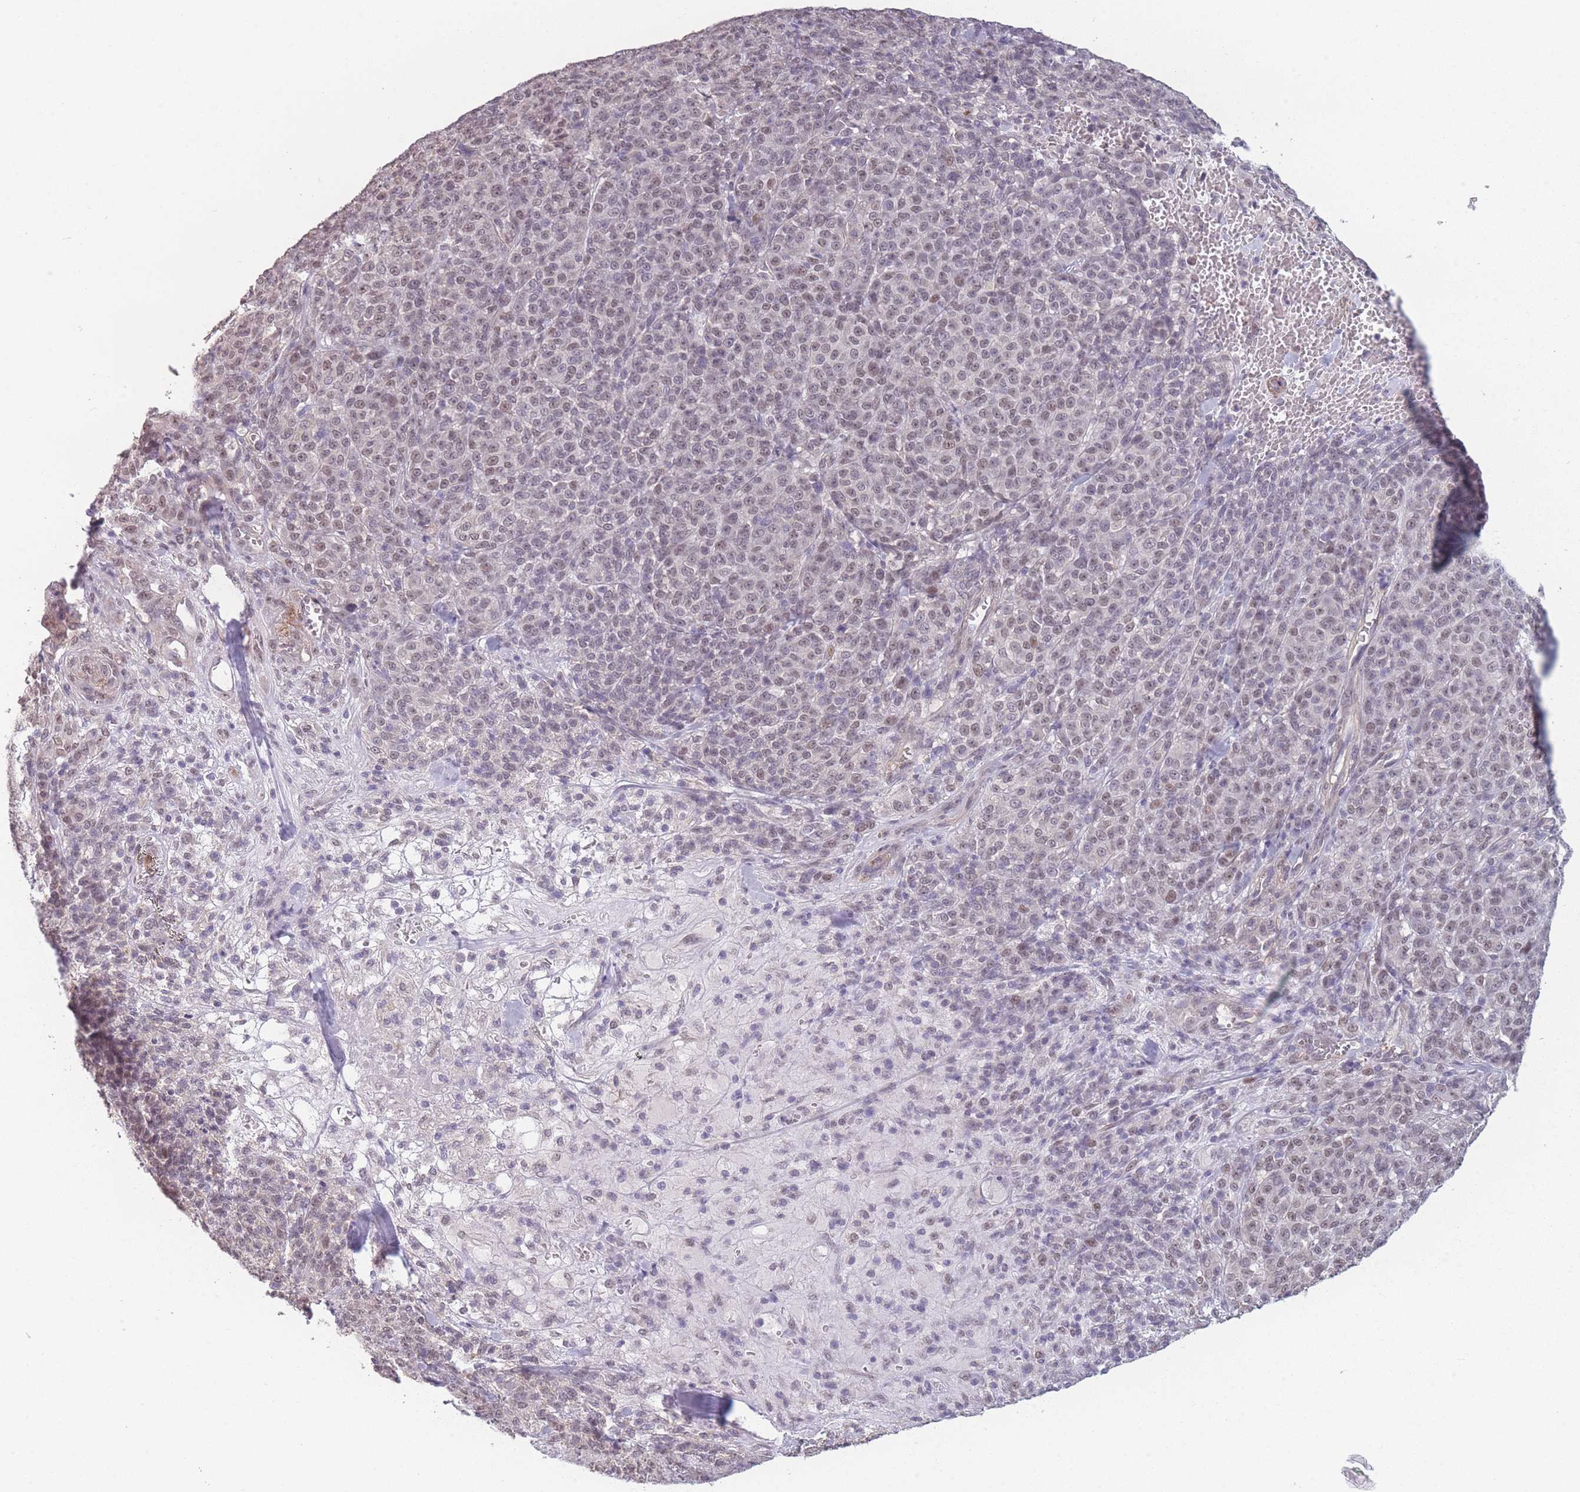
{"staining": {"intensity": "weak", "quantity": "25%-75%", "location": "nuclear"}, "tissue": "melanoma", "cell_type": "Tumor cells", "image_type": "cancer", "snomed": [{"axis": "morphology", "description": "Normal tissue, NOS"}, {"axis": "morphology", "description": "Malignant melanoma, NOS"}, {"axis": "topography", "description": "Skin"}], "caption": "Protein expression analysis of human melanoma reveals weak nuclear expression in approximately 25%-75% of tumor cells.", "gene": "SIN3B", "patient": {"sex": "female", "age": 34}}